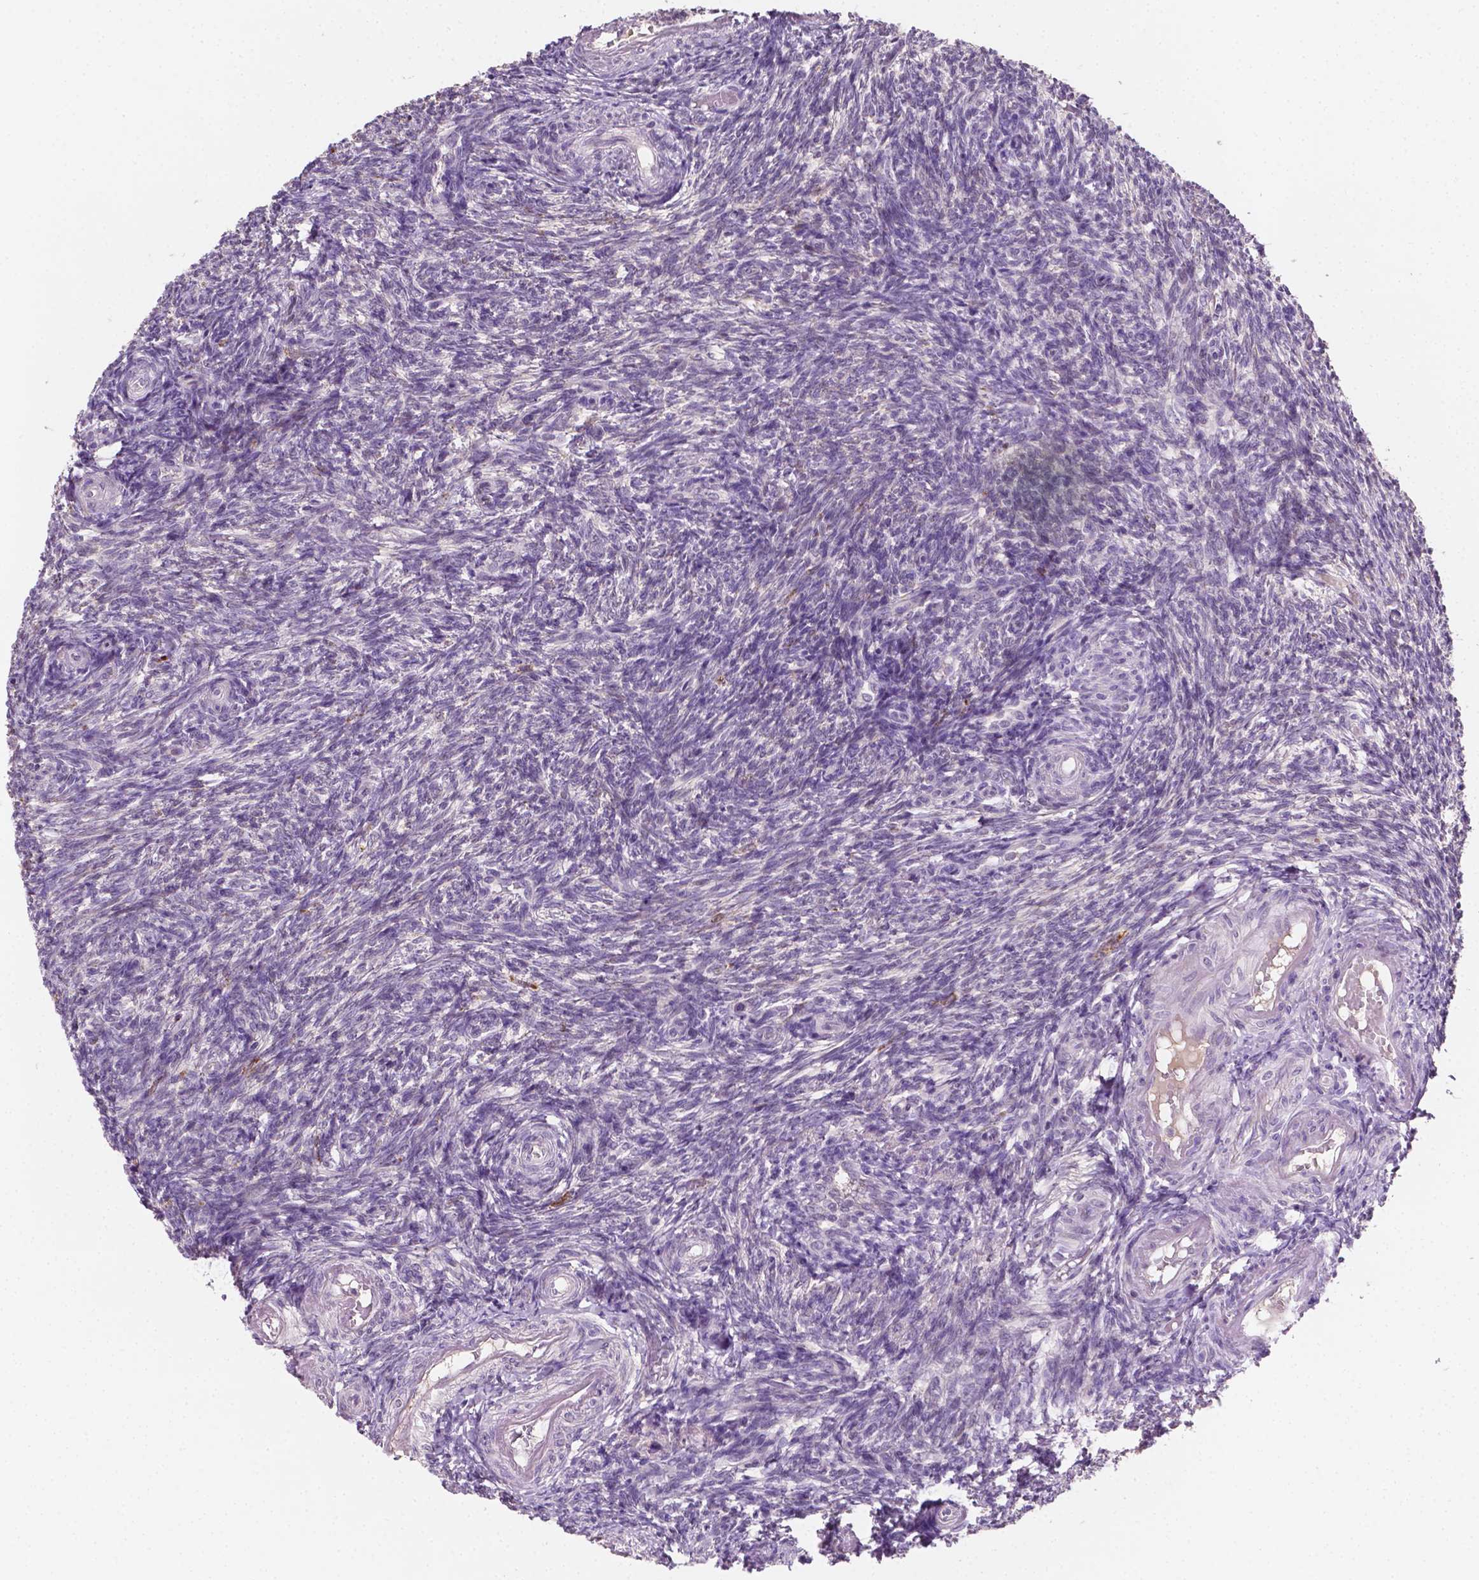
{"staining": {"intensity": "negative", "quantity": "none", "location": "none"}, "tissue": "ovary", "cell_type": "Follicle cells", "image_type": "normal", "snomed": [{"axis": "morphology", "description": "Normal tissue, NOS"}, {"axis": "topography", "description": "Ovary"}], "caption": "Follicle cells are negative for protein expression in unremarkable human ovary. (DAB (3,3'-diaminobenzidine) immunohistochemistry, high magnification).", "gene": "MROH6", "patient": {"sex": "female", "age": 39}}